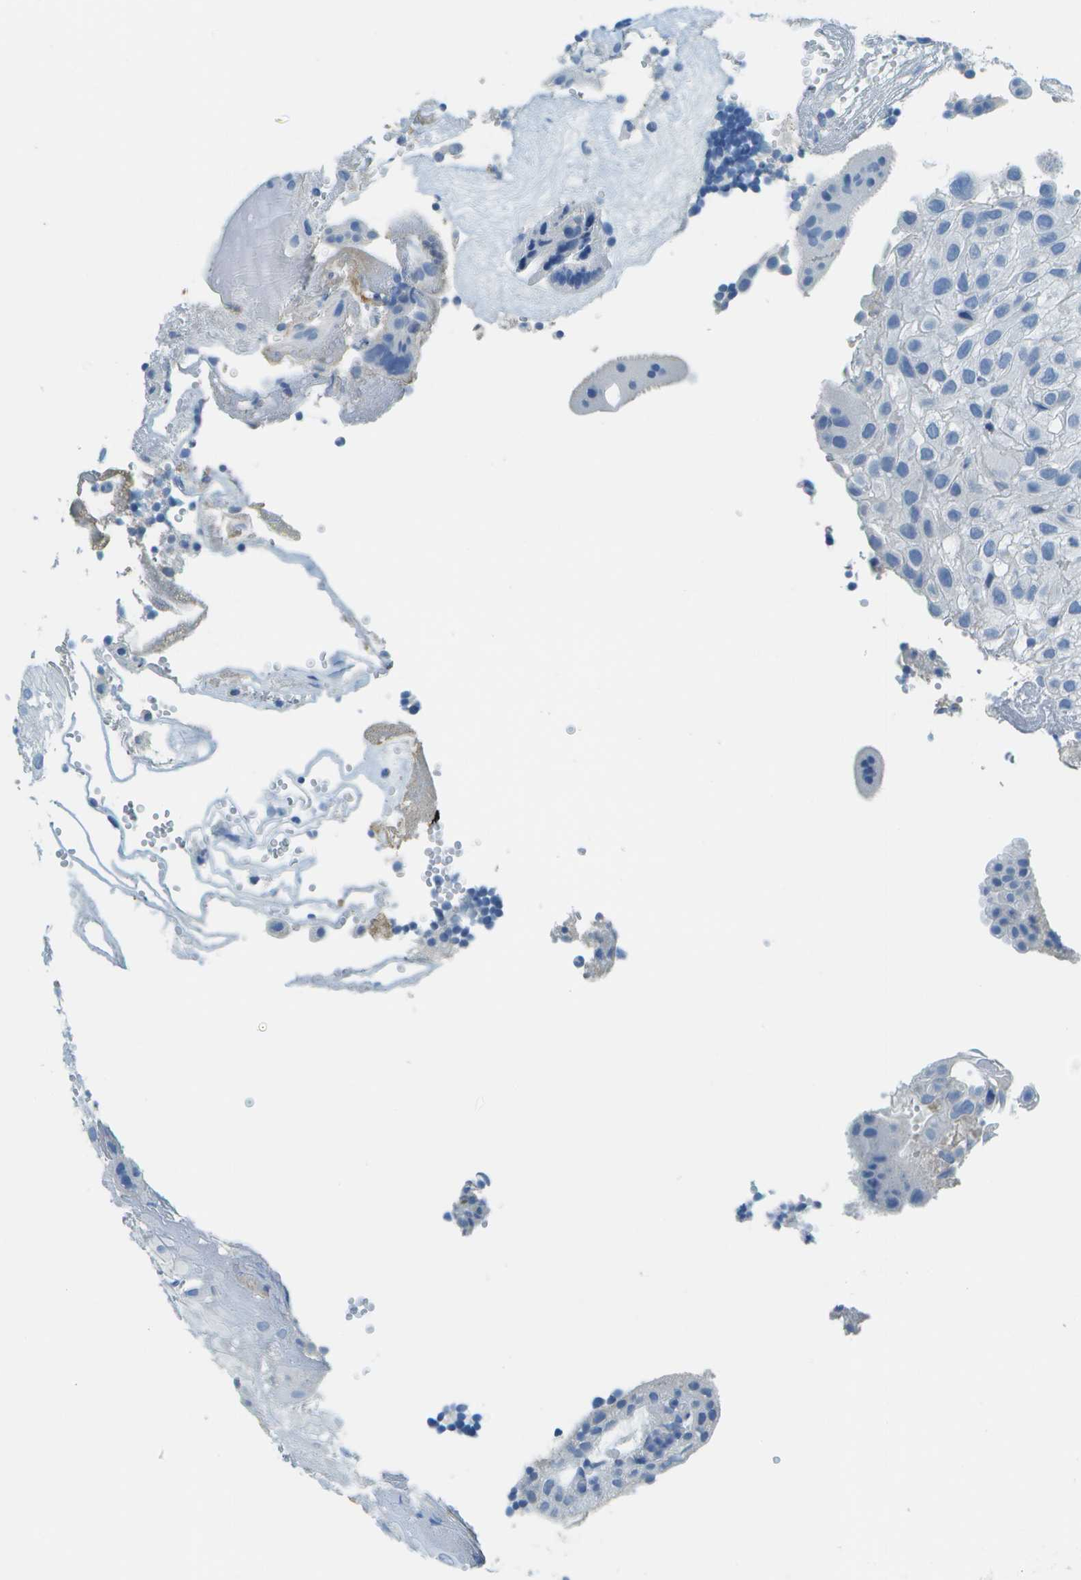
{"staining": {"intensity": "negative", "quantity": "none", "location": "none"}, "tissue": "placenta", "cell_type": "Decidual cells", "image_type": "normal", "snomed": [{"axis": "morphology", "description": "Normal tissue, NOS"}, {"axis": "topography", "description": "Placenta"}], "caption": "Immunohistochemical staining of normal human placenta displays no significant expression in decidual cells.", "gene": "C1S", "patient": {"sex": "female", "age": 18}}